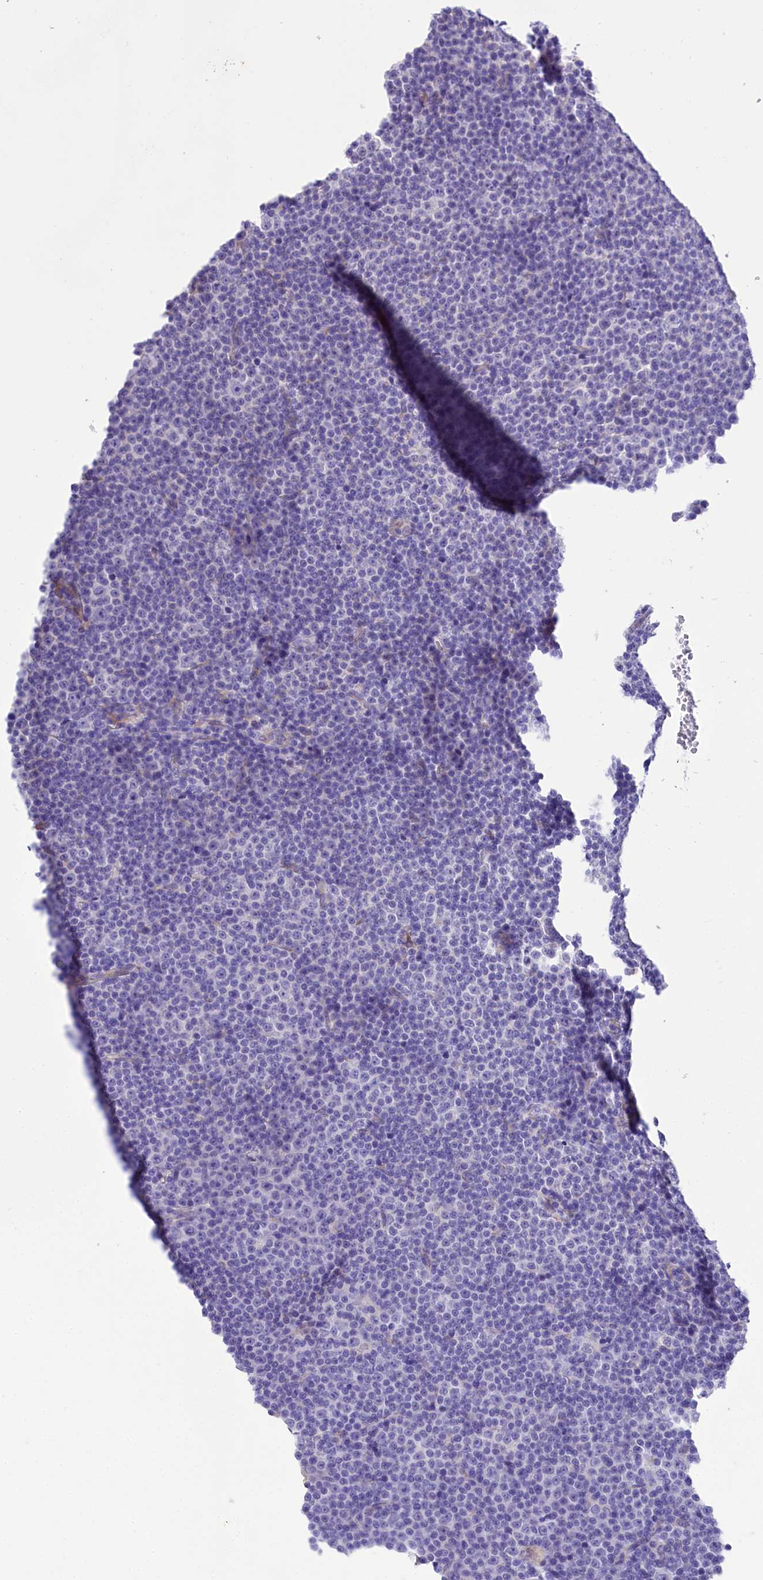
{"staining": {"intensity": "negative", "quantity": "none", "location": "none"}, "tissue": "lymphoma", "cell_type": "Tumor cells", "image_type": "cancer", "snomed": [{"axis": "morphology", "description": "Malignant lymphoma, non-Hodgkin's type, Low grade"}, {"axis": "topography", "description": "Lymph node"}], "caption": "Tumor cells show no significant protein positivity in low-grade malignant lymphoma, non-Hodgkin's type.", "gene": "A2ML1", "patient": {"sex": "female", "age": 67}}